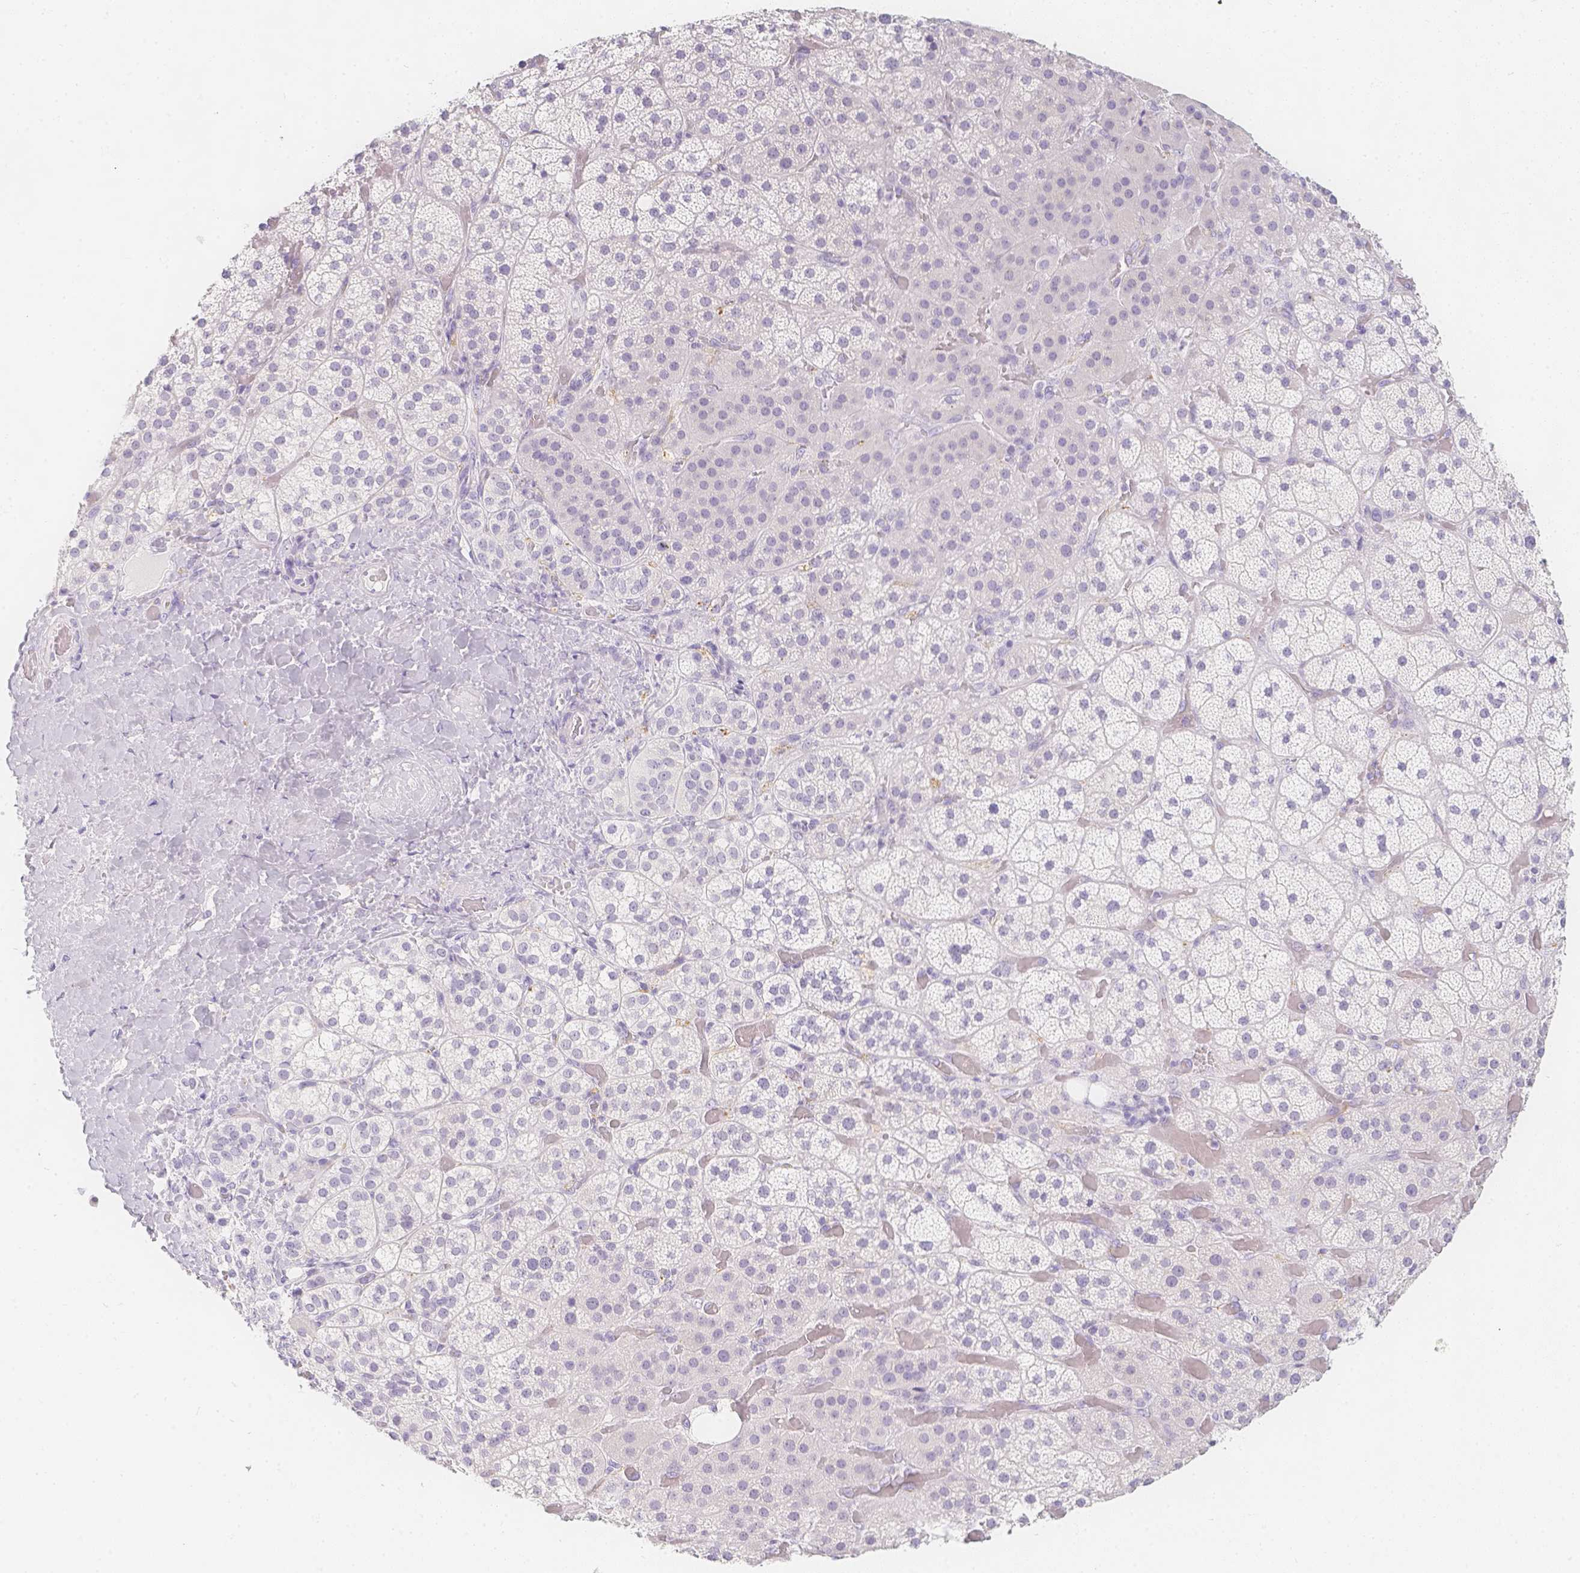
{"staining": {"intensity": "negative", "quantity": "none", "location": "none"}, "tissue": "adrenal gland", "cell_type": "Glandular cells", "image_type": "normal", "snomed": [{"axis": "morphology", "description": "Normal tissue, NOS"}, {"axis": "topography", "description": "Adrenal gland"}], "caption": "Immunohistochemistry image of unremarkable adrenal gland: human adrenal gland stained with DAB reveals no significant protein positivity in glandular cells.", "gene": "SLC18A1", "patient": {"sex": "male", "age": 57}}